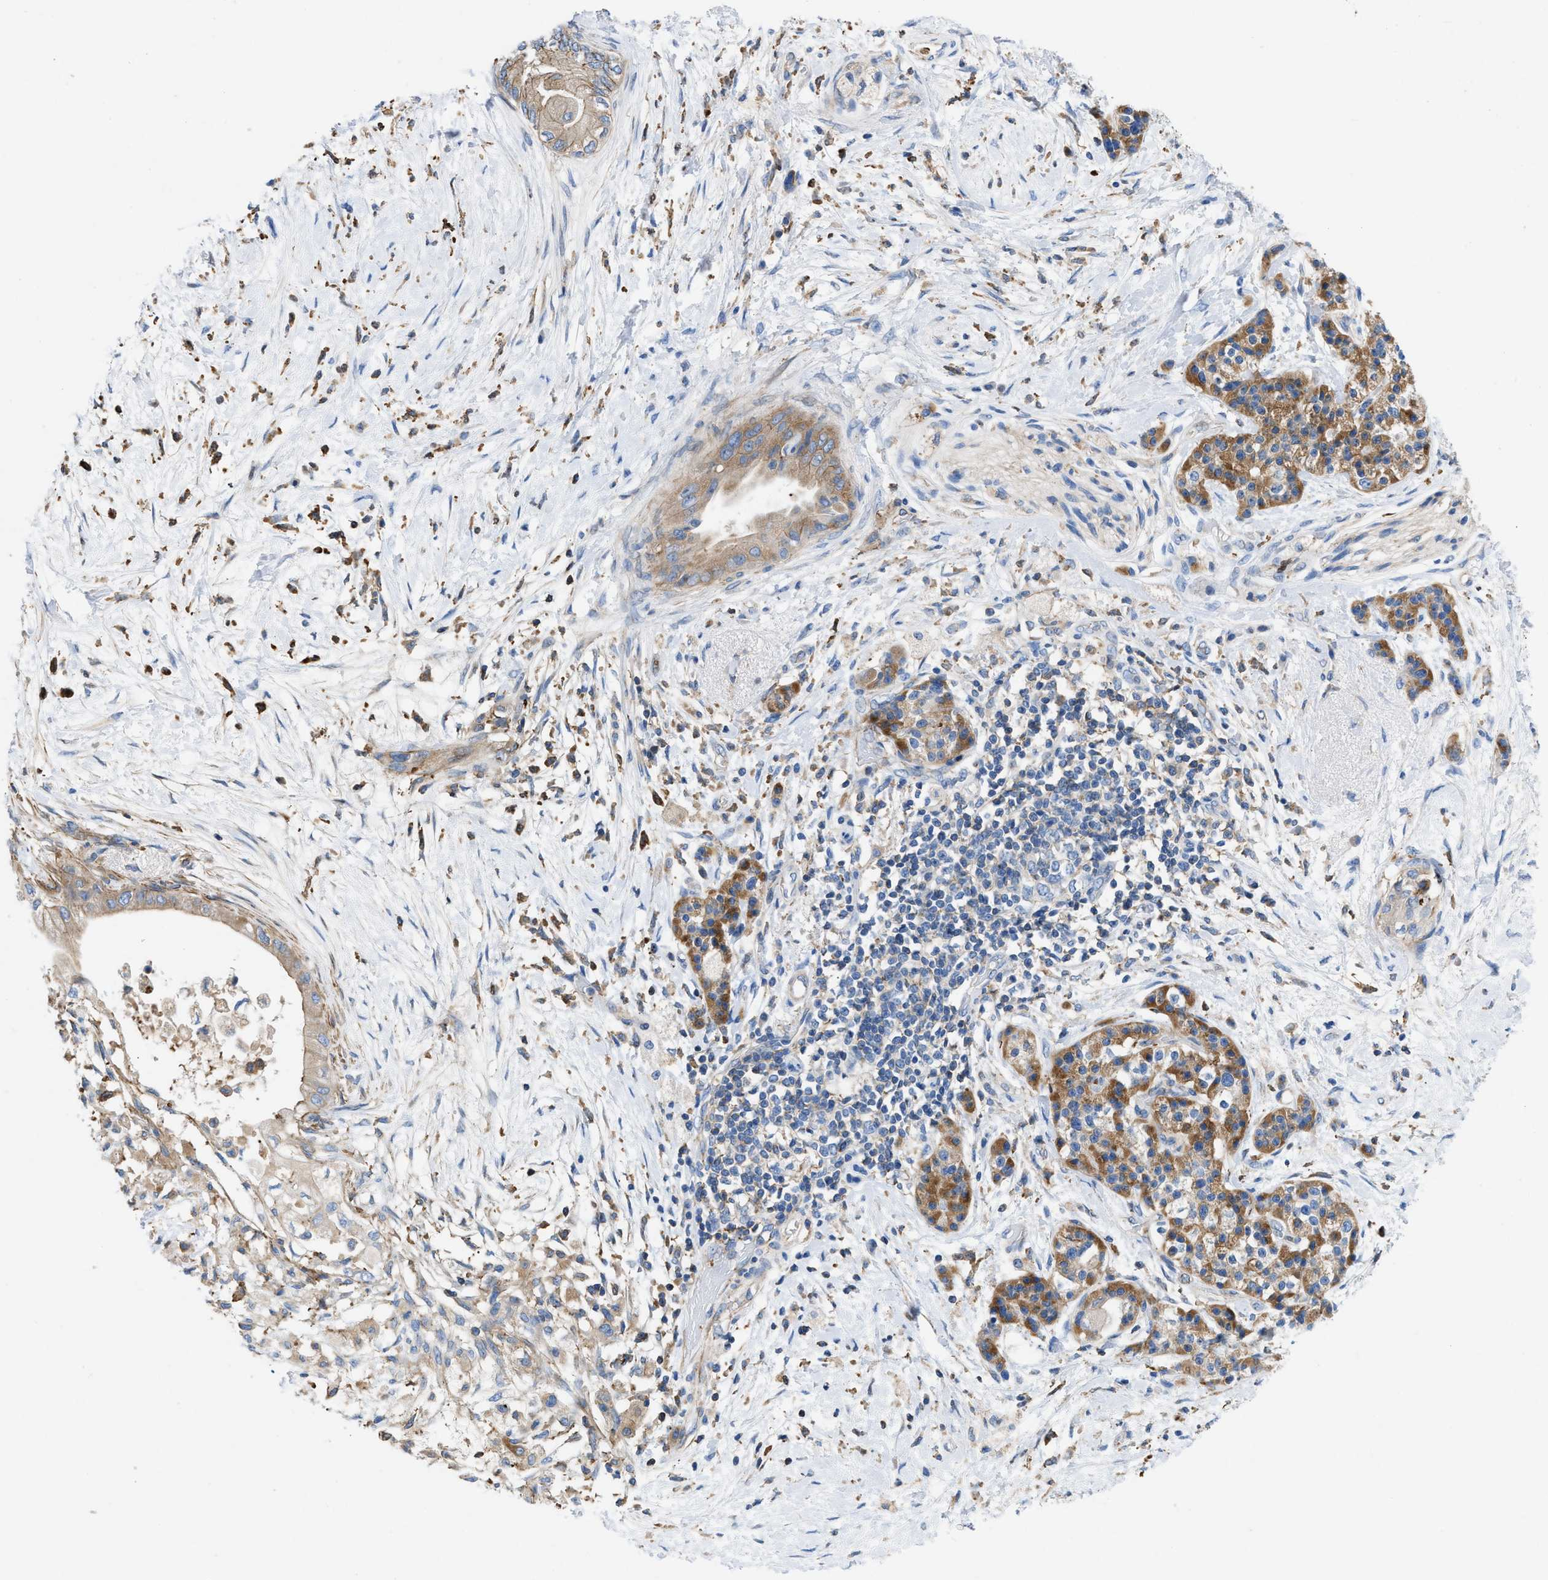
{"staining": {"intensity": "weak", "quantity": ">75%", "location": "cytoplasmic/membranous"}, "tissue": "pancreatic cancer", "cell_type": "Tumor cells", "image_type": "cancer", "snomed": [{"axis": "morphology", "description": "Normal tissue, NOS"}, {"axis": "morphology", "description": "Adenocarcinoma, NOS"}, {"axis": "topography", "description": "Pancreas"}, {"axis": "topography", "description": "Duodenum"}], "caption": "Immunohistochemistry (IHC) histopathology image of neoplastic tissue: human adenocarcinoma (pancreatic) stained using immunohistochemistry (IHC) shows low levels of weak protein expression localized specifically in the cytoplasmic/membranous of tumor cells, appearing as a cytoplasmic/membranous brown color.", "gene": "ATP6V0D1", "patient": {"sex": "female", "age": 60}}